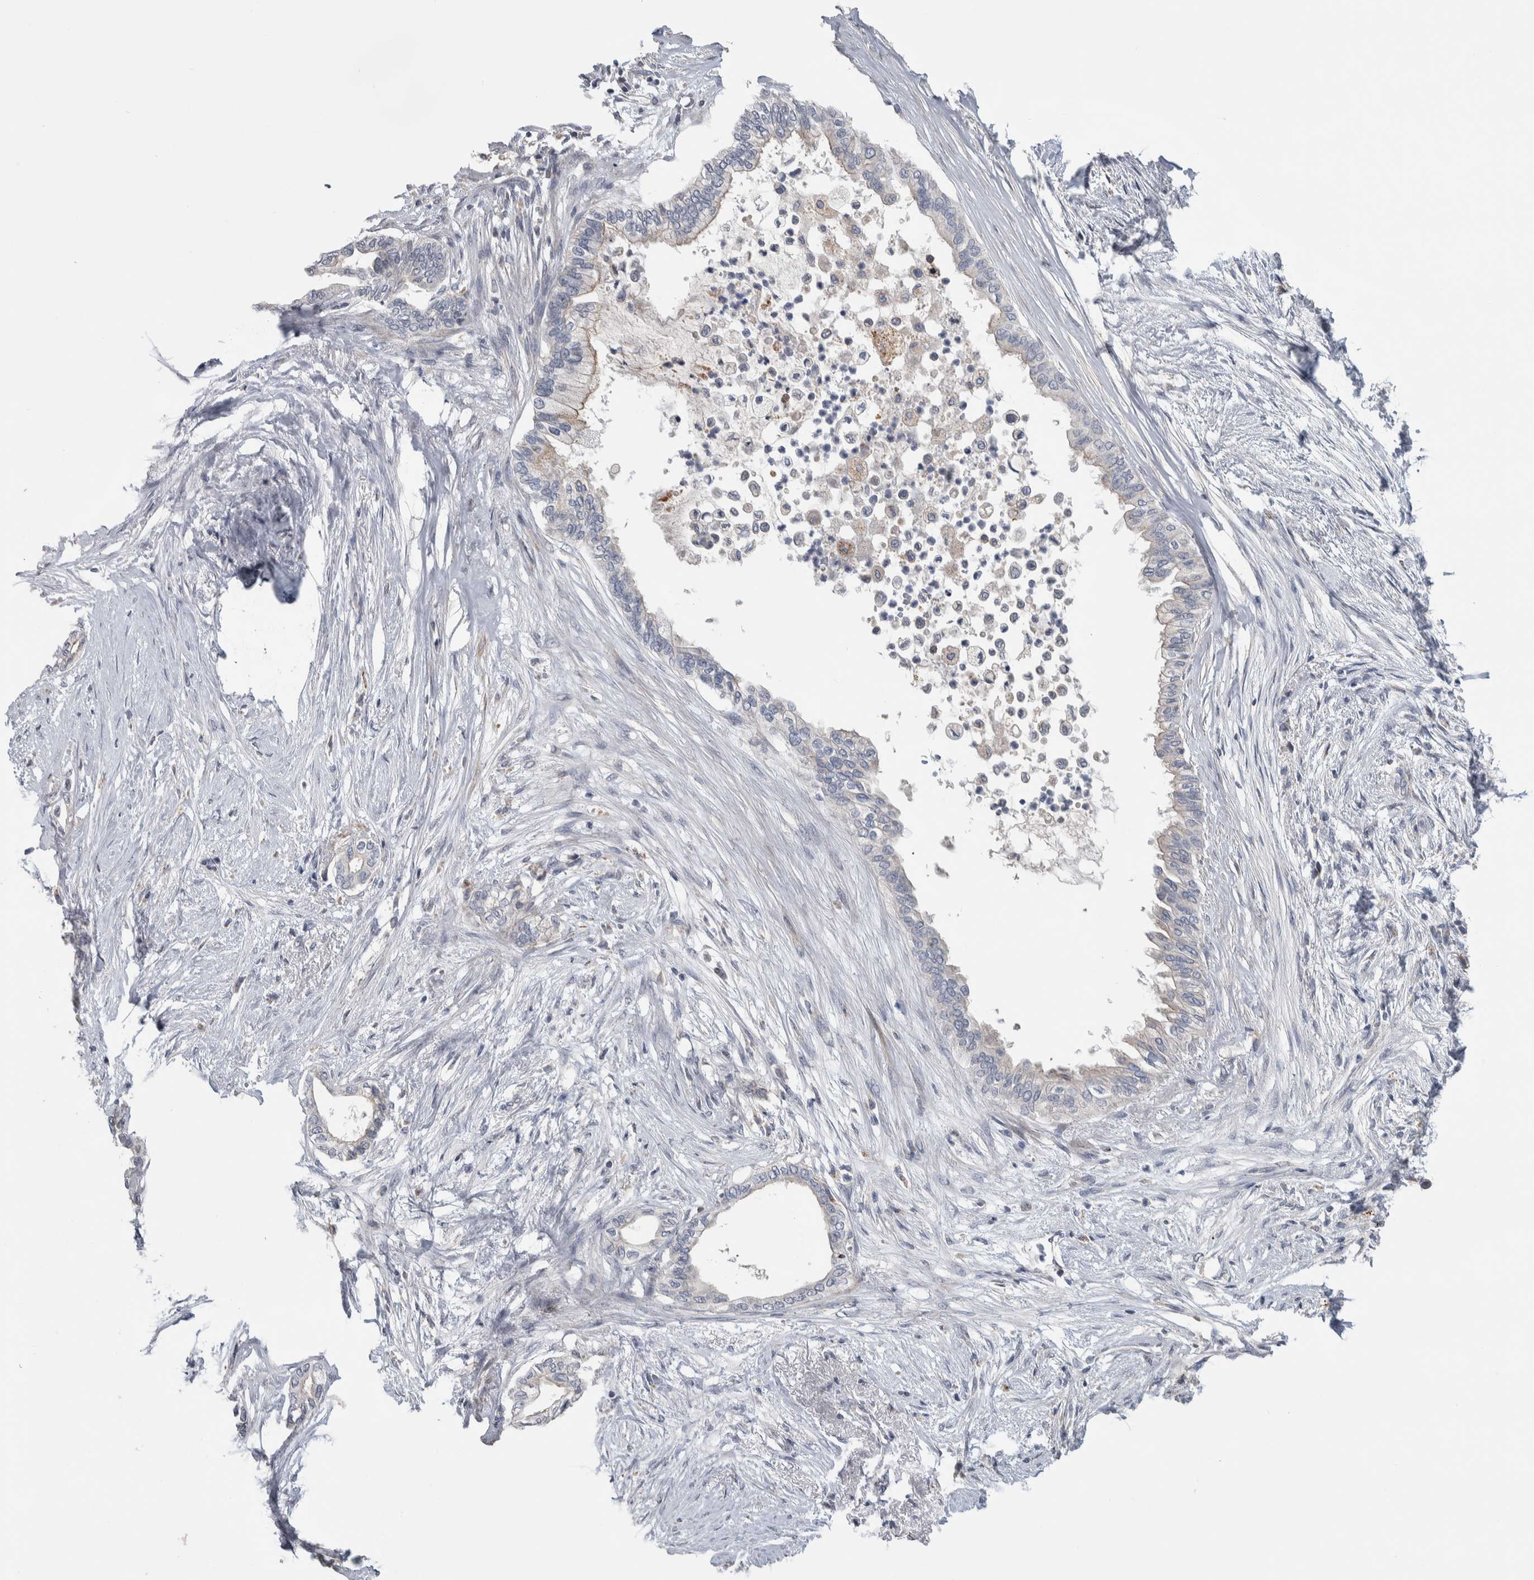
{"staining": {"intensity": "weak", "quantity": "<25%", "location": "cytoplasmic/membranous"}, "tissue": "pancreatic cancer", "cell_type": "Tumor cells", "image_type": "cancer", "snomed": [{"axis": "morphology", "description": "Normal tissue, NOS"}, {"axis": "morphology", "description": "Adenocarcinoma, NOS"}, {"axis": "topography", "description": "Pancreas"}, {"axis": "topography", "description": "Duodenum"}], "caption": "There is no significant positivity in tumor cells of pancreatic cancer (adenocarcinoma).", "gene": "FAM83G", "patient": {"sex": "female", "age": 60}}